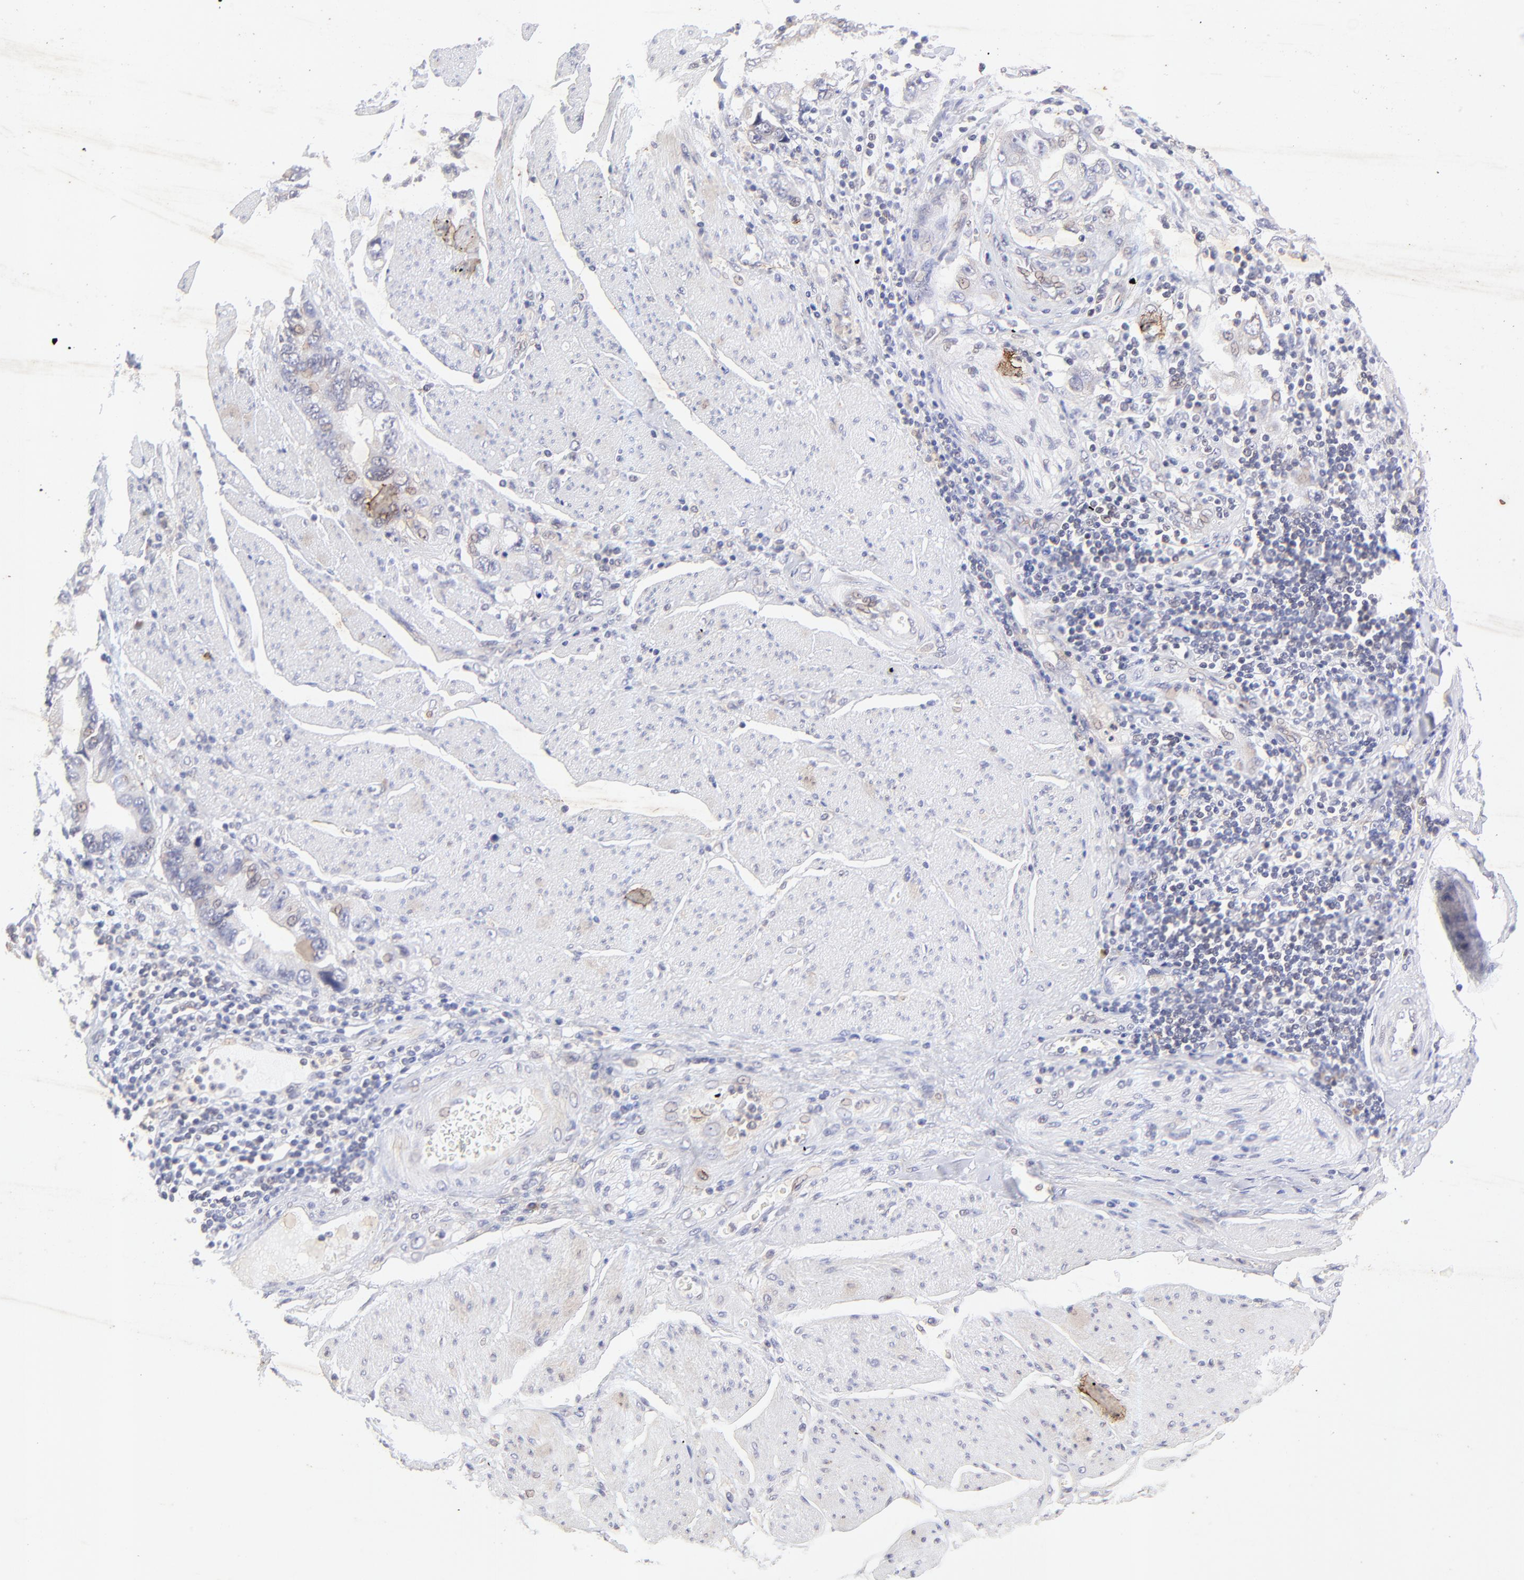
{"staining": {"intensity": "weak", "quantity": "<25%", "location": "cytoplasmic/membranous,nuclear"}, "tissue": "stomach cancer", "cell_type": "Tumor cells", "image_type": "cancer", "snomed": [{"axis": "morphology", "description": "Adenocarcinoma, NOS"}, {"axis": "topography", "description": "Pancreas"}, {"axis": "topography", "description": "Stomach, upper"}], "caption": "This is an immunohistochemistry (IHC) micrograph of human stomach adenocarcinoma. There is no expression in tumor cells.", "gene": "TNRC6B", "patient": {"sex": "male", "age": 77}}